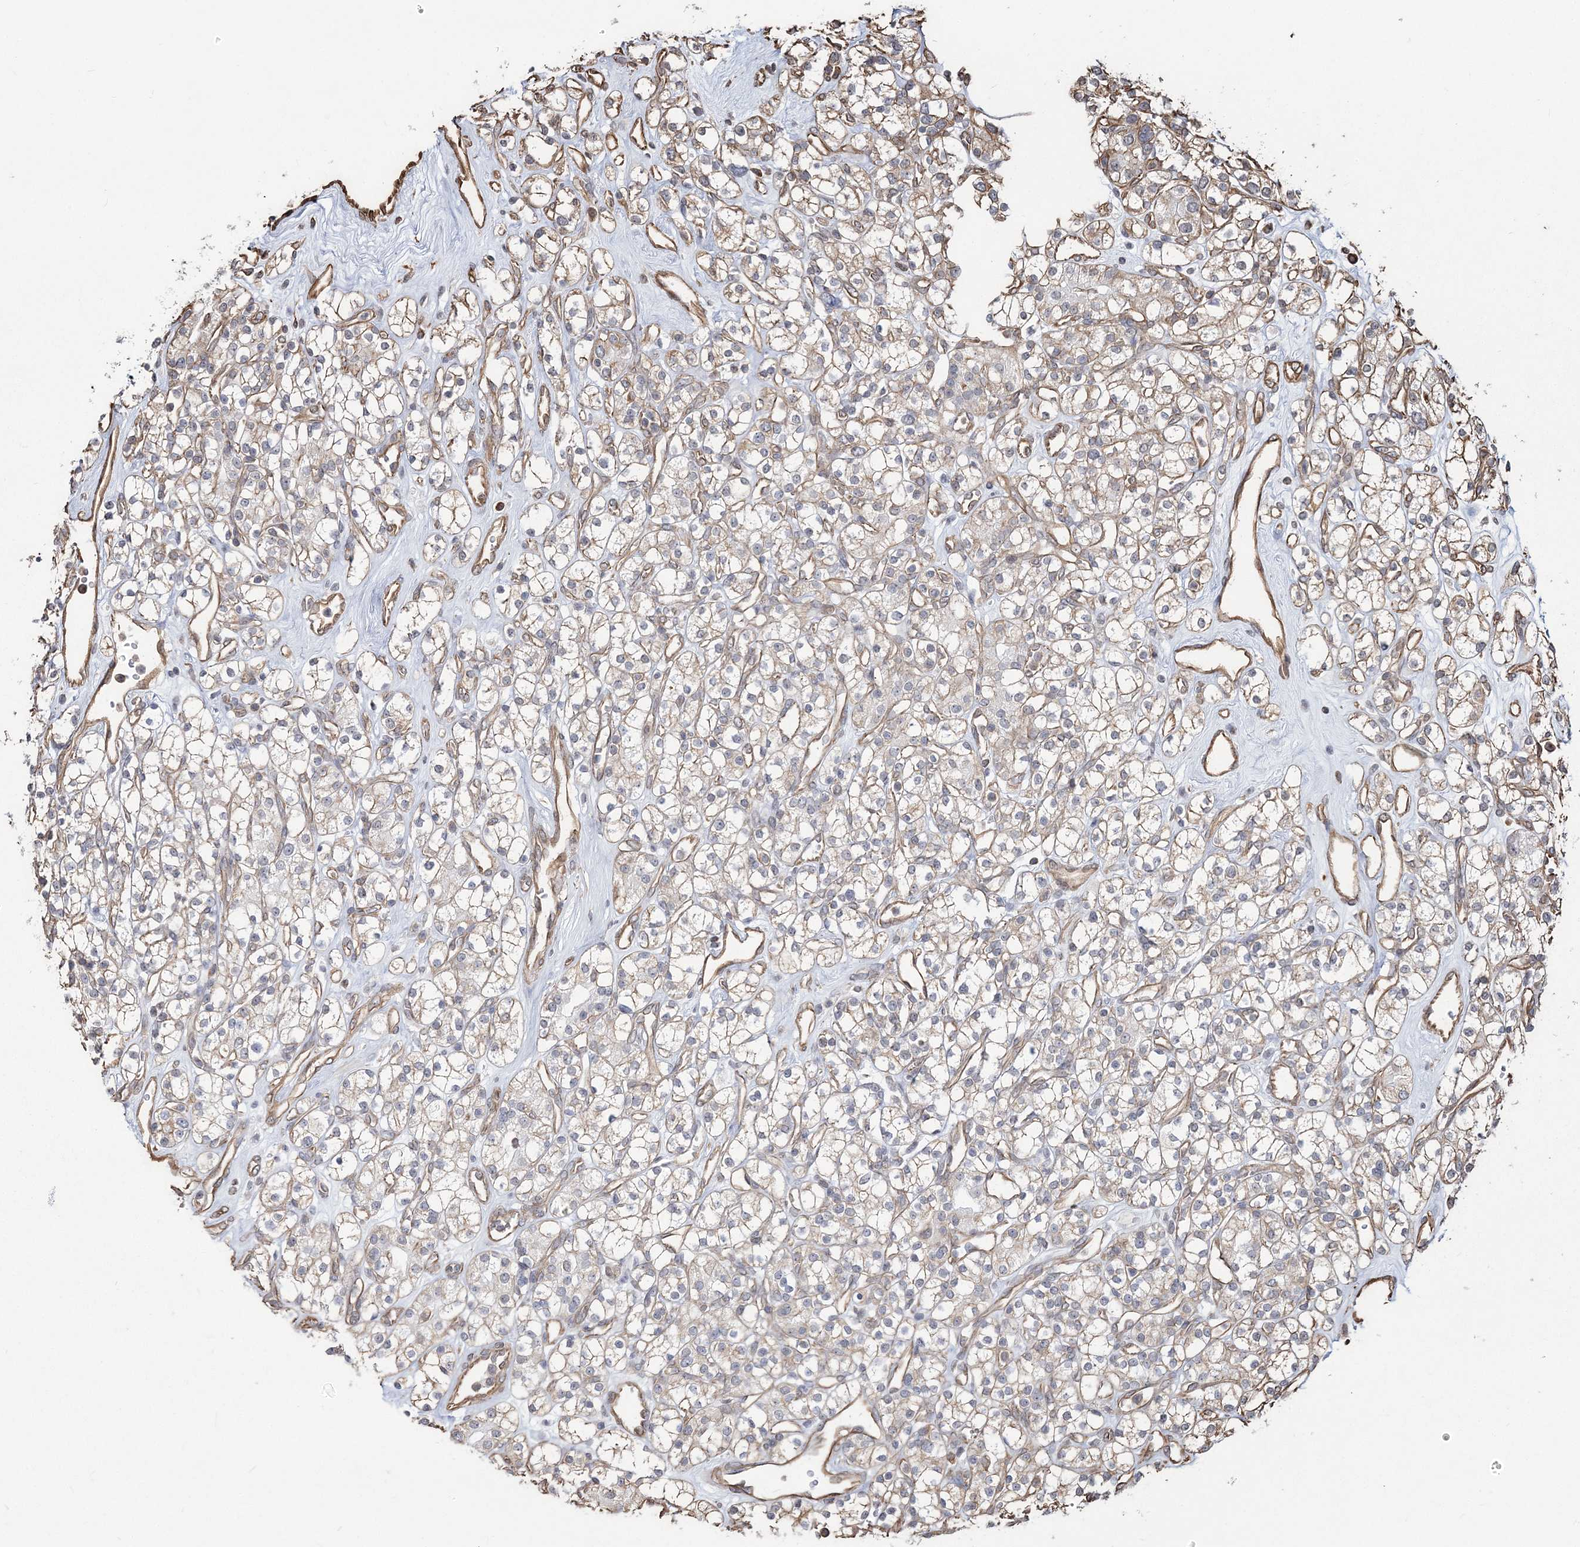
{"staining": {"intensity": "weak", "quantity": "25%-75%", "location": "cytoplasmic/membranous"}, "tissue": "renal cancer", "cell_type": "Tumor cells", "image_type": "cancer", "snomed": [{"axis": "morphology", "description": "Adenocarcinoma, NOS"}, {"axis": "topography", "description": "Kidney"}], "caption": "Immunohistochemistry histopathology image of neoplastic tissue: renal cancer (adenocarcinoma) stained using IHC displays low levels of weak protein expression localized specifically in the cytoplasmic/membranous of tumor cells, appearing as a cytoplasmic/membranous brown color.", "gene": "ATP11B", "patient": {"sex": "male", "age": 77}}